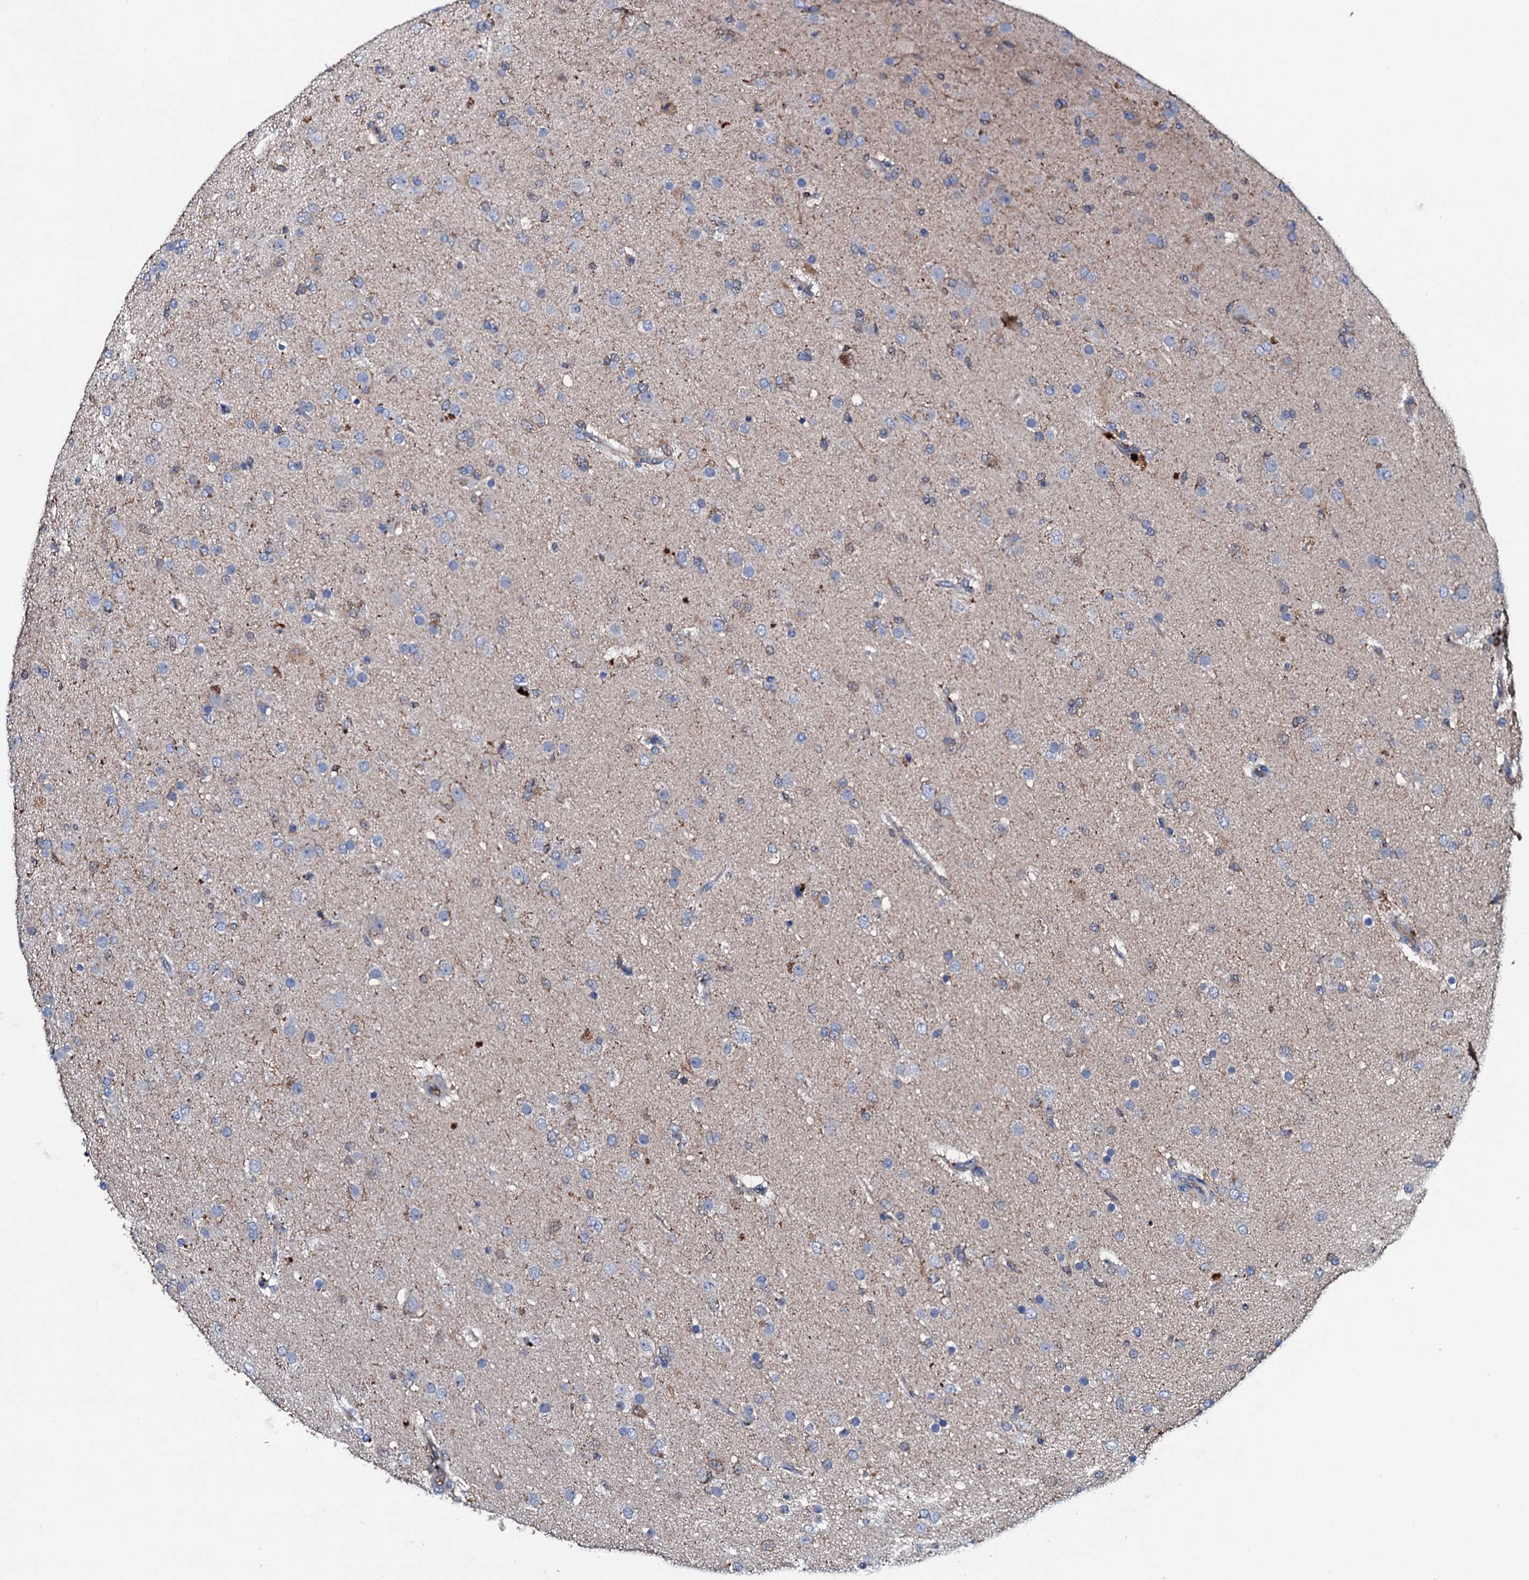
{"staining": {"intensity": "negative", "quantity": "none", "location": "none"}, "tissue": "glioma", "cell_type": "Tumor cells", "image_type": "cancer", "snomed": [{"axis": "morphology", "description": "Glioma, malignant, Low grade"}, {"axis": "topography", "description": "Brain"}], "caption": "This is an immunohistochemistry micrograph of glioma. There is no expression in tumor cells.", "gene": "MS4A4E", "patient": {"sex": "male", "age": 65}}